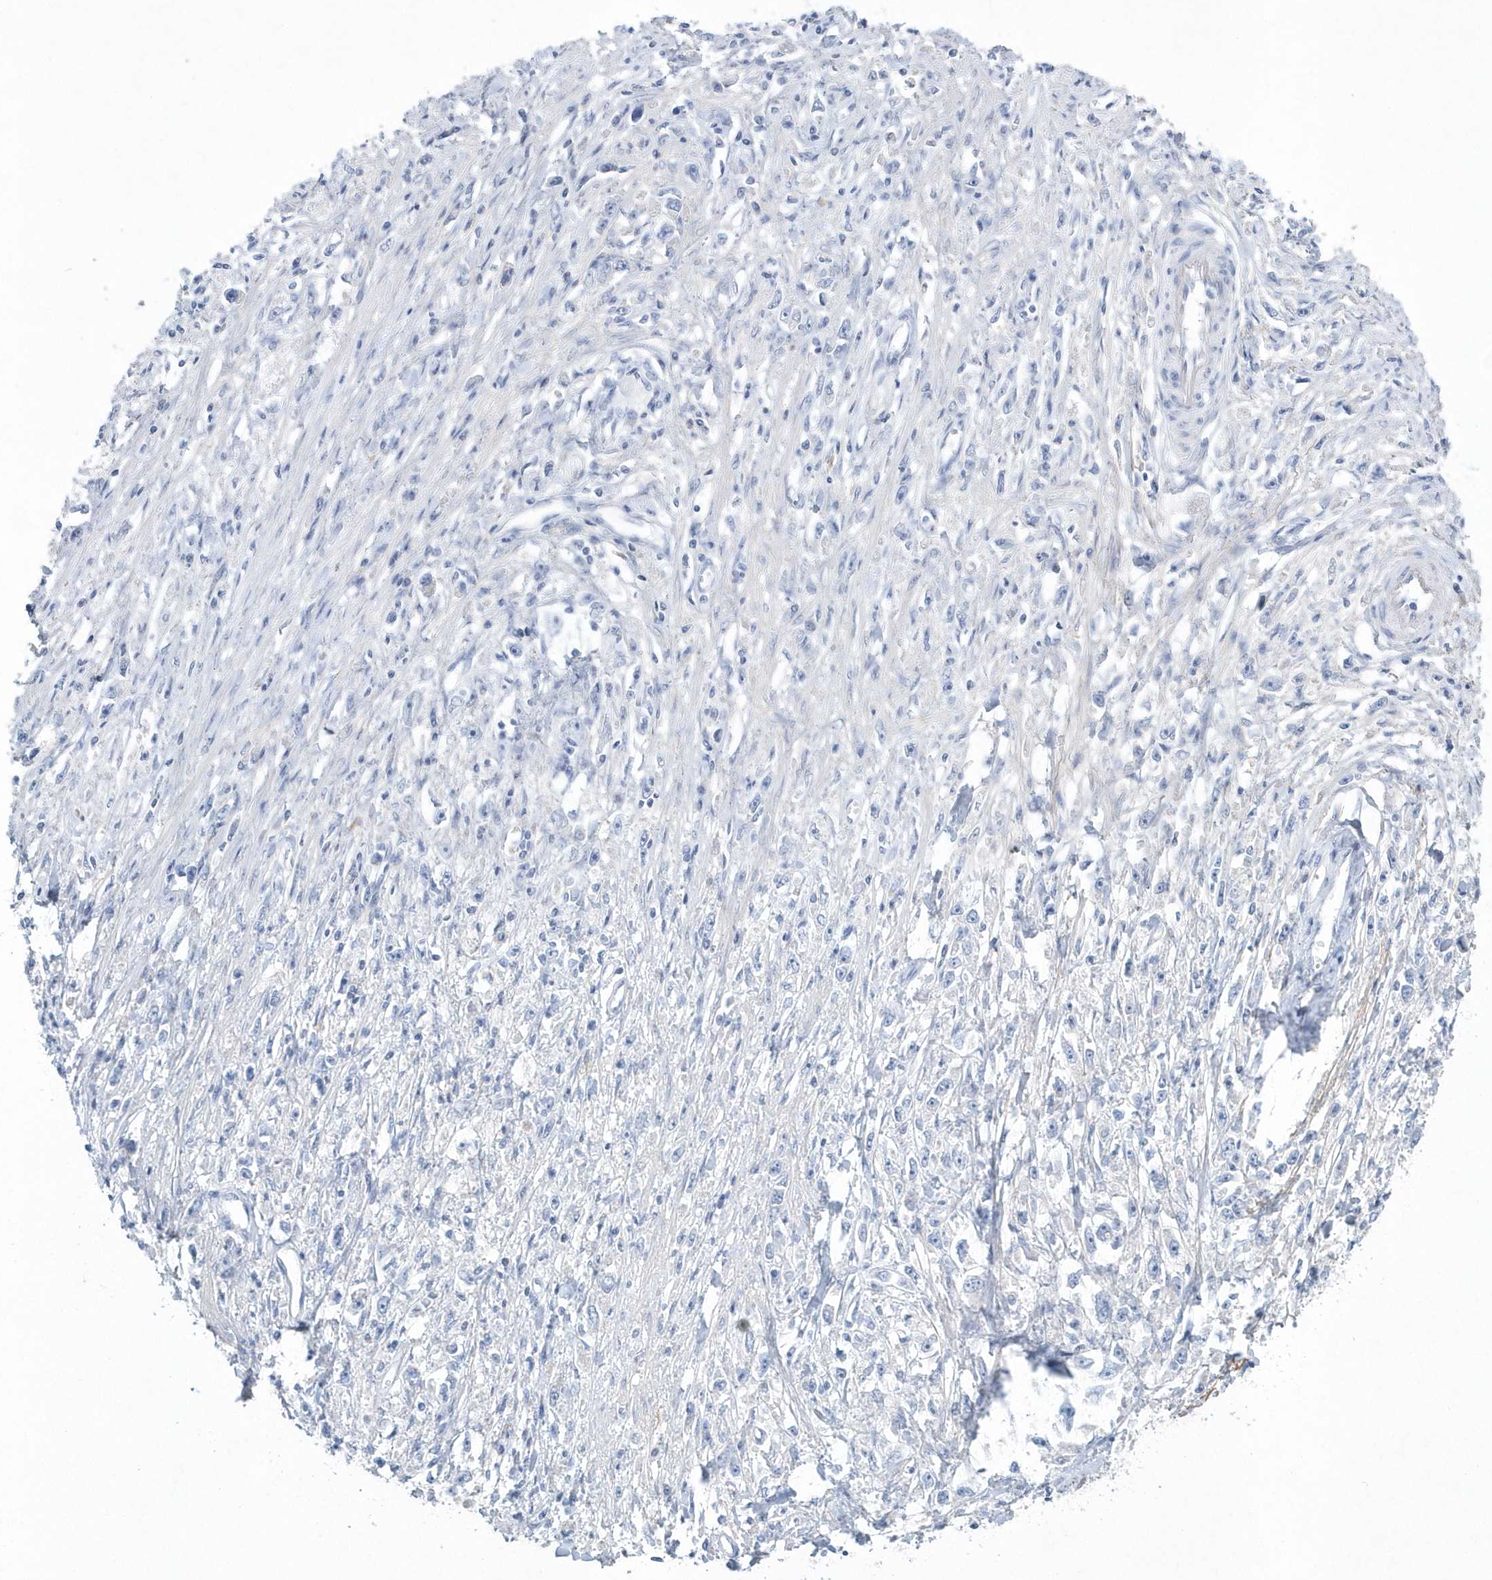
{"staining": {"intensity": "negative", "quantity": "none", "location": "none"}, "tissue": "stomach cancer", "cell_type": "Tumor cells", "image_type": "cancer", "snomed": [{"axis": "morphology", "description": "Adenocarcinoma, NOS"}, {"axis": "topography", "description": "Stomach"}], "caption": "Immunohistochemistry (IHC) histopathology image of neoplastic tissue: adenocarcinoma (stomach) stained with DAB exhibits no significant protein expression in tumor cells.", "gene": "SPATA18", "patient": {"sex": "female", "age": 59}}